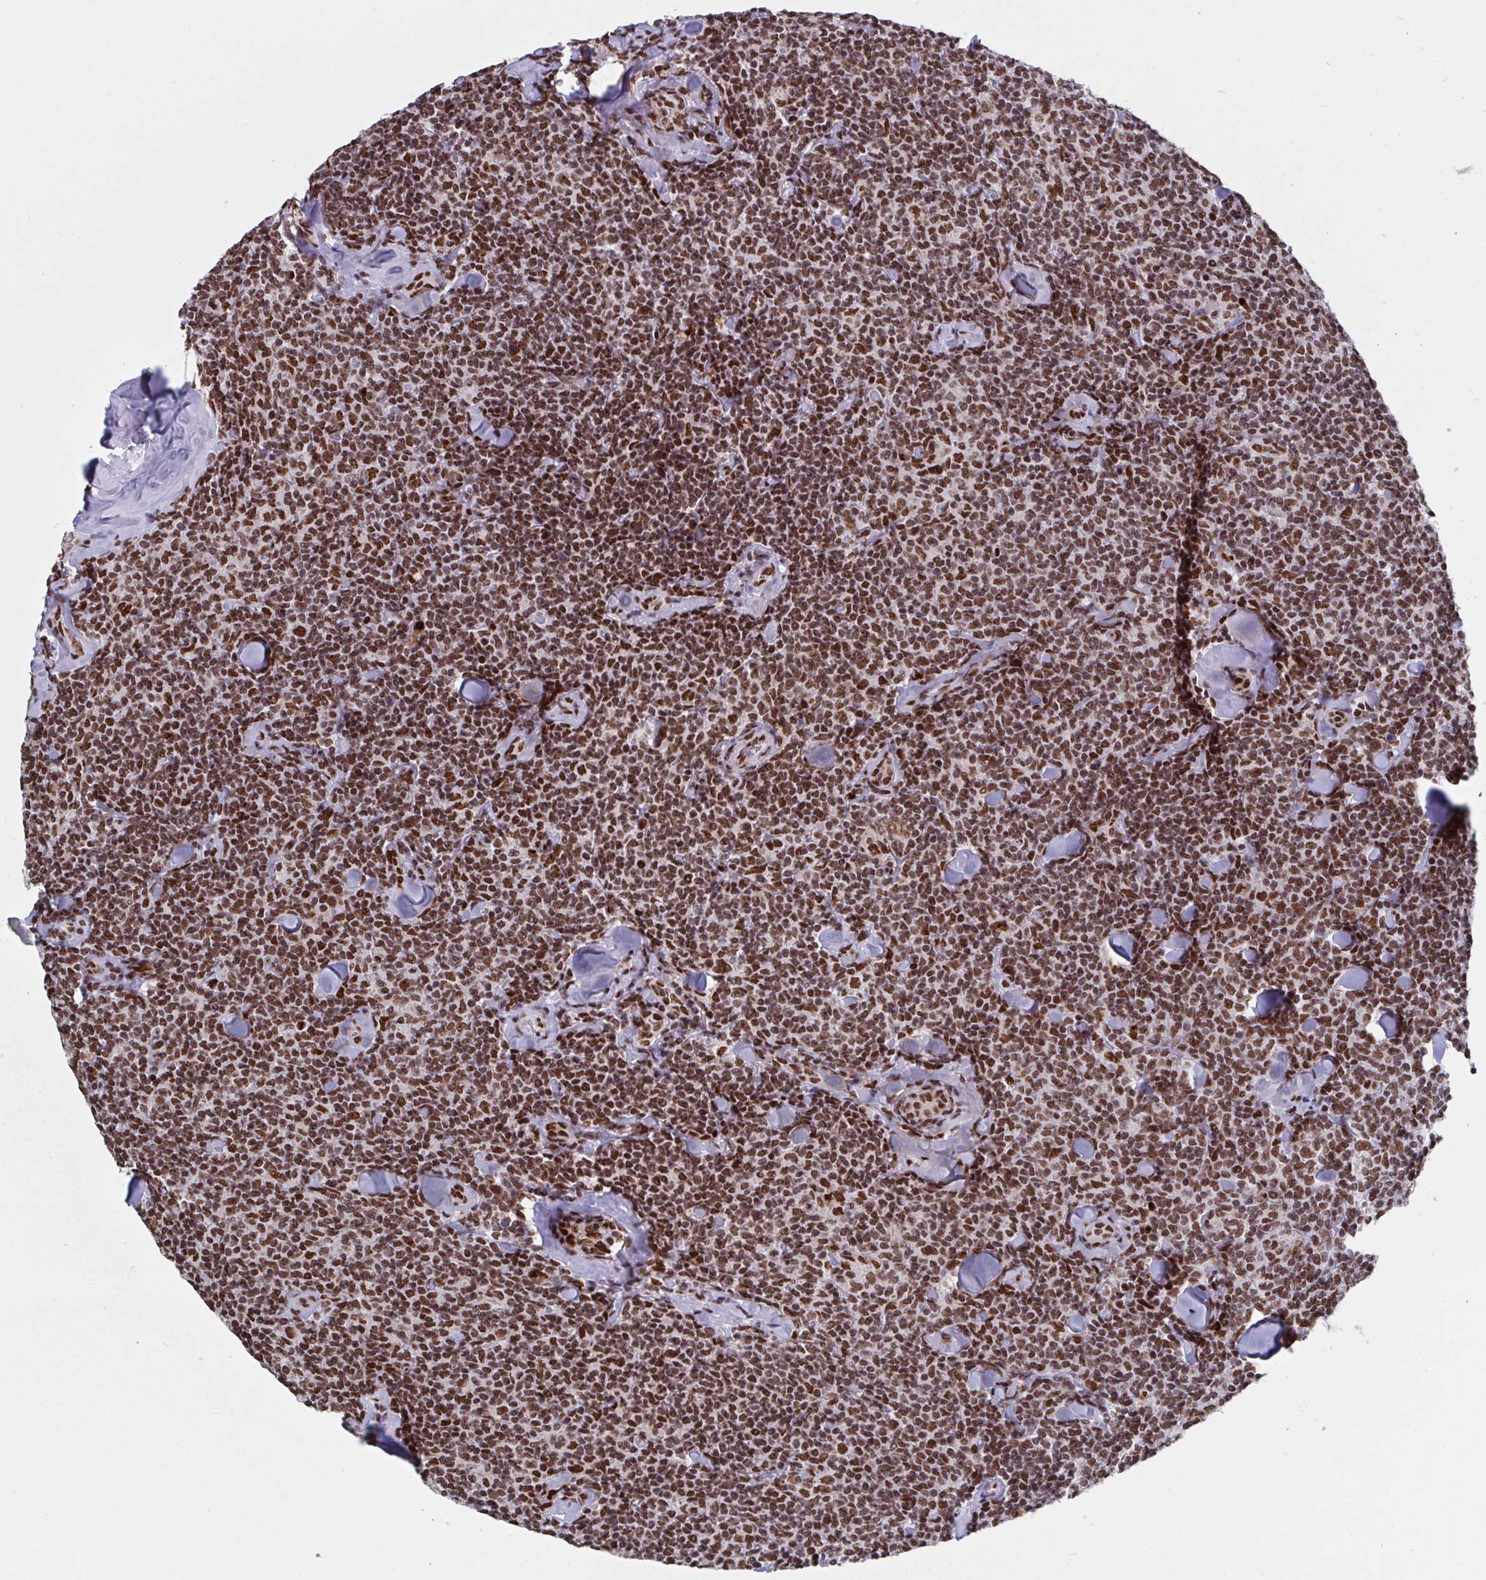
{"staining": {"intensity": "strong", "quantity": ">75%", "location": "nuclear"}, "tissue": "lymphoma", "cell_type": "Tumor cells", "image_type": "cancer", "snomed": [{"axis": "morphology", "description": "Malignant lymphoma, non-Hodgkin's type, Low grade"}, {"axis": "topography", "description": "Lymph node"}], "caption": "Strong nuclear protein staining is seen in approximately >75% of tumor cells in lymphoma. (Stains: DAB in brown, nuclei in blue, Microscopy: brightfield microscopy at high magnification).", "gene": "ZNF607", "patient": {"sex": "female", "age": 56}}